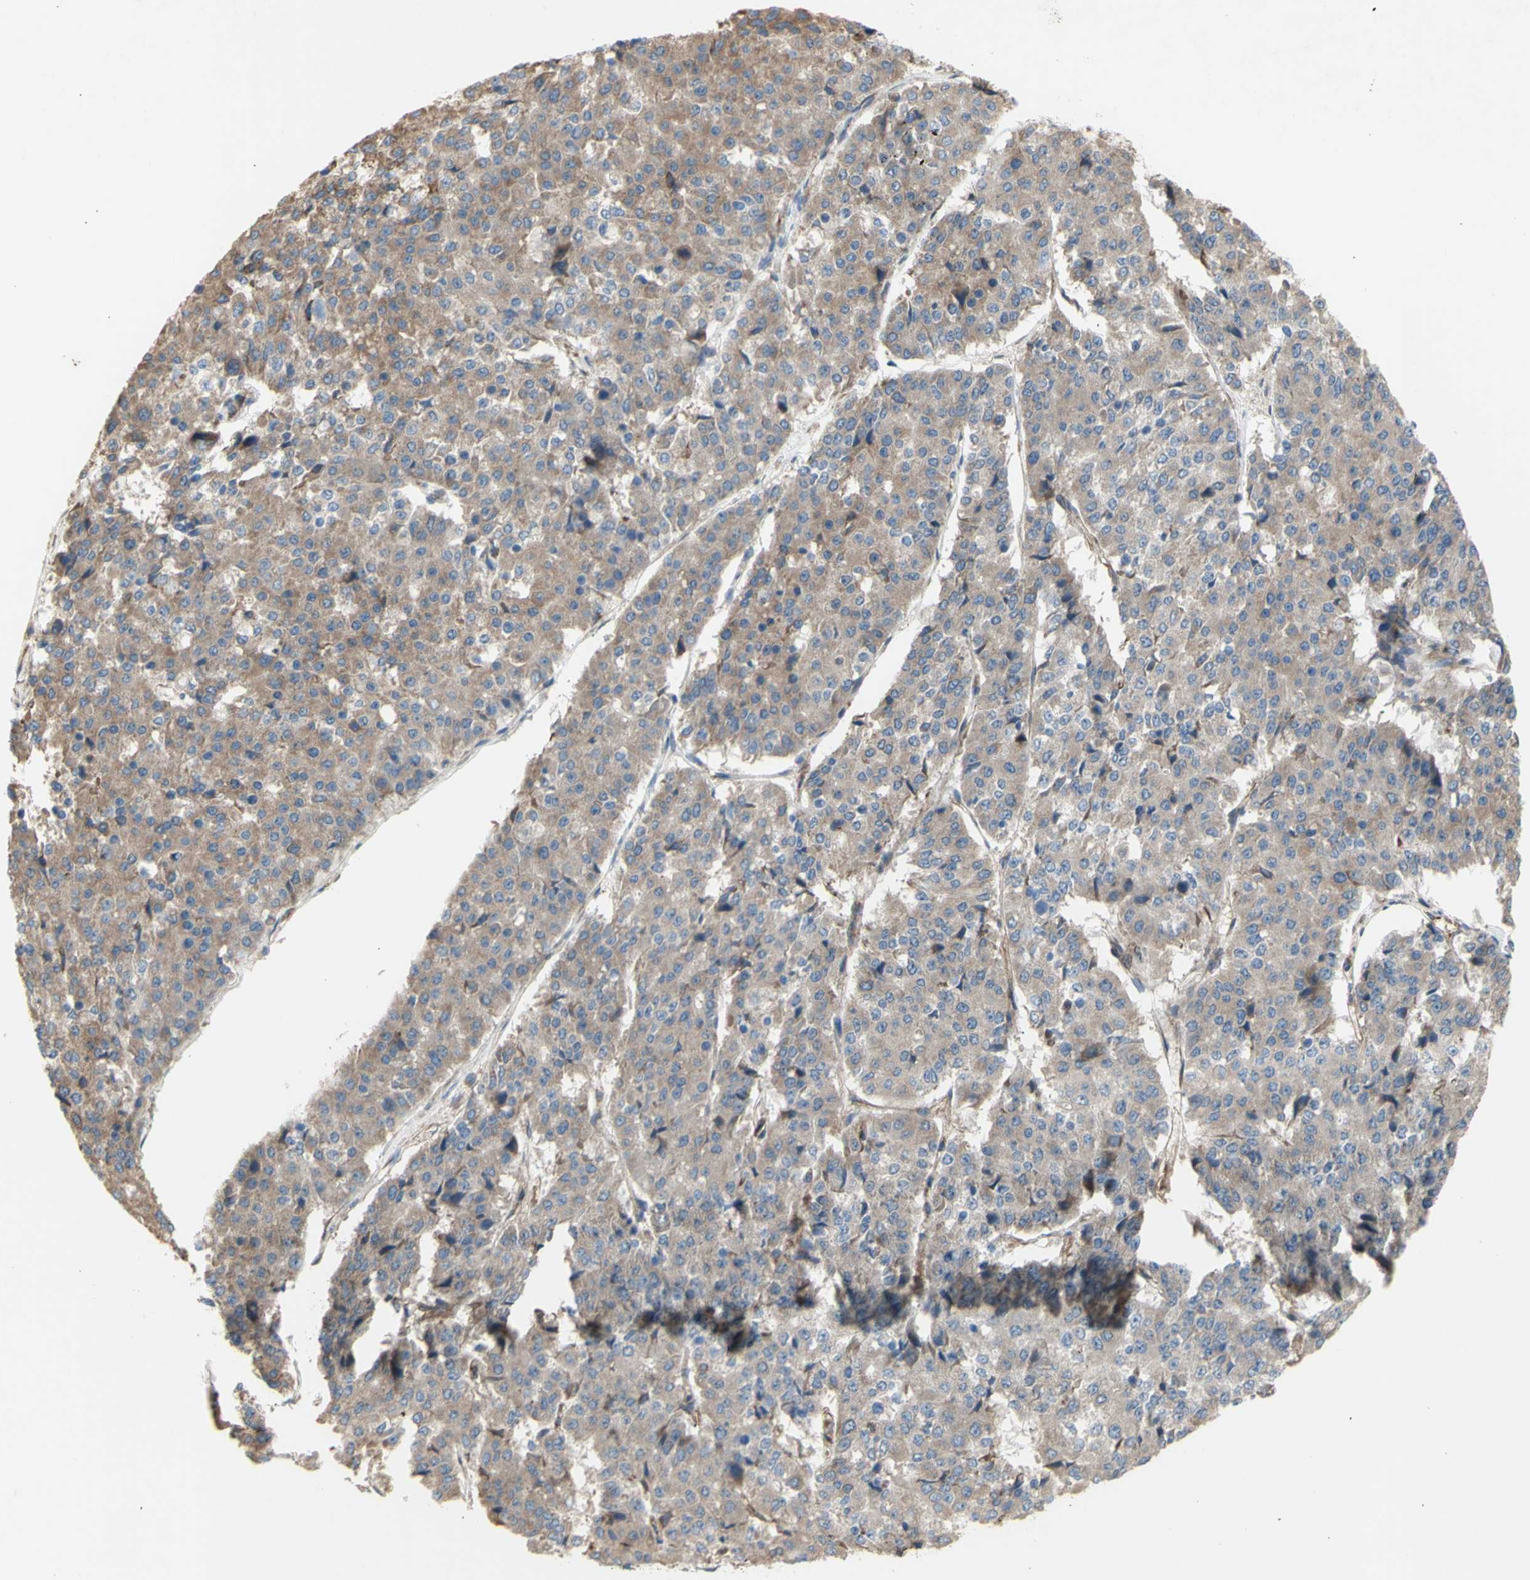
{"staining": {"intensity": "weak", "quantity": ">75%", "location": "cytoplasmic/membranous"}, "tissue": "pancreatic cancer", "cell_type": "Tumor cells", "image_type": "cancer", "snomed": [{"axis": "morphology", "description": "Adenocarcinoma, NOS"}, {"axis": "topography", "description": "Pancreas"}], "caption": "DAB immunohistochemical staining of pancreatic cancer shows weak cytoplasmic/membranous protein staining in approximately >75% of tumor cells.", "gene": "KLC1", "patient": {"sex": "male", "age": 50}}